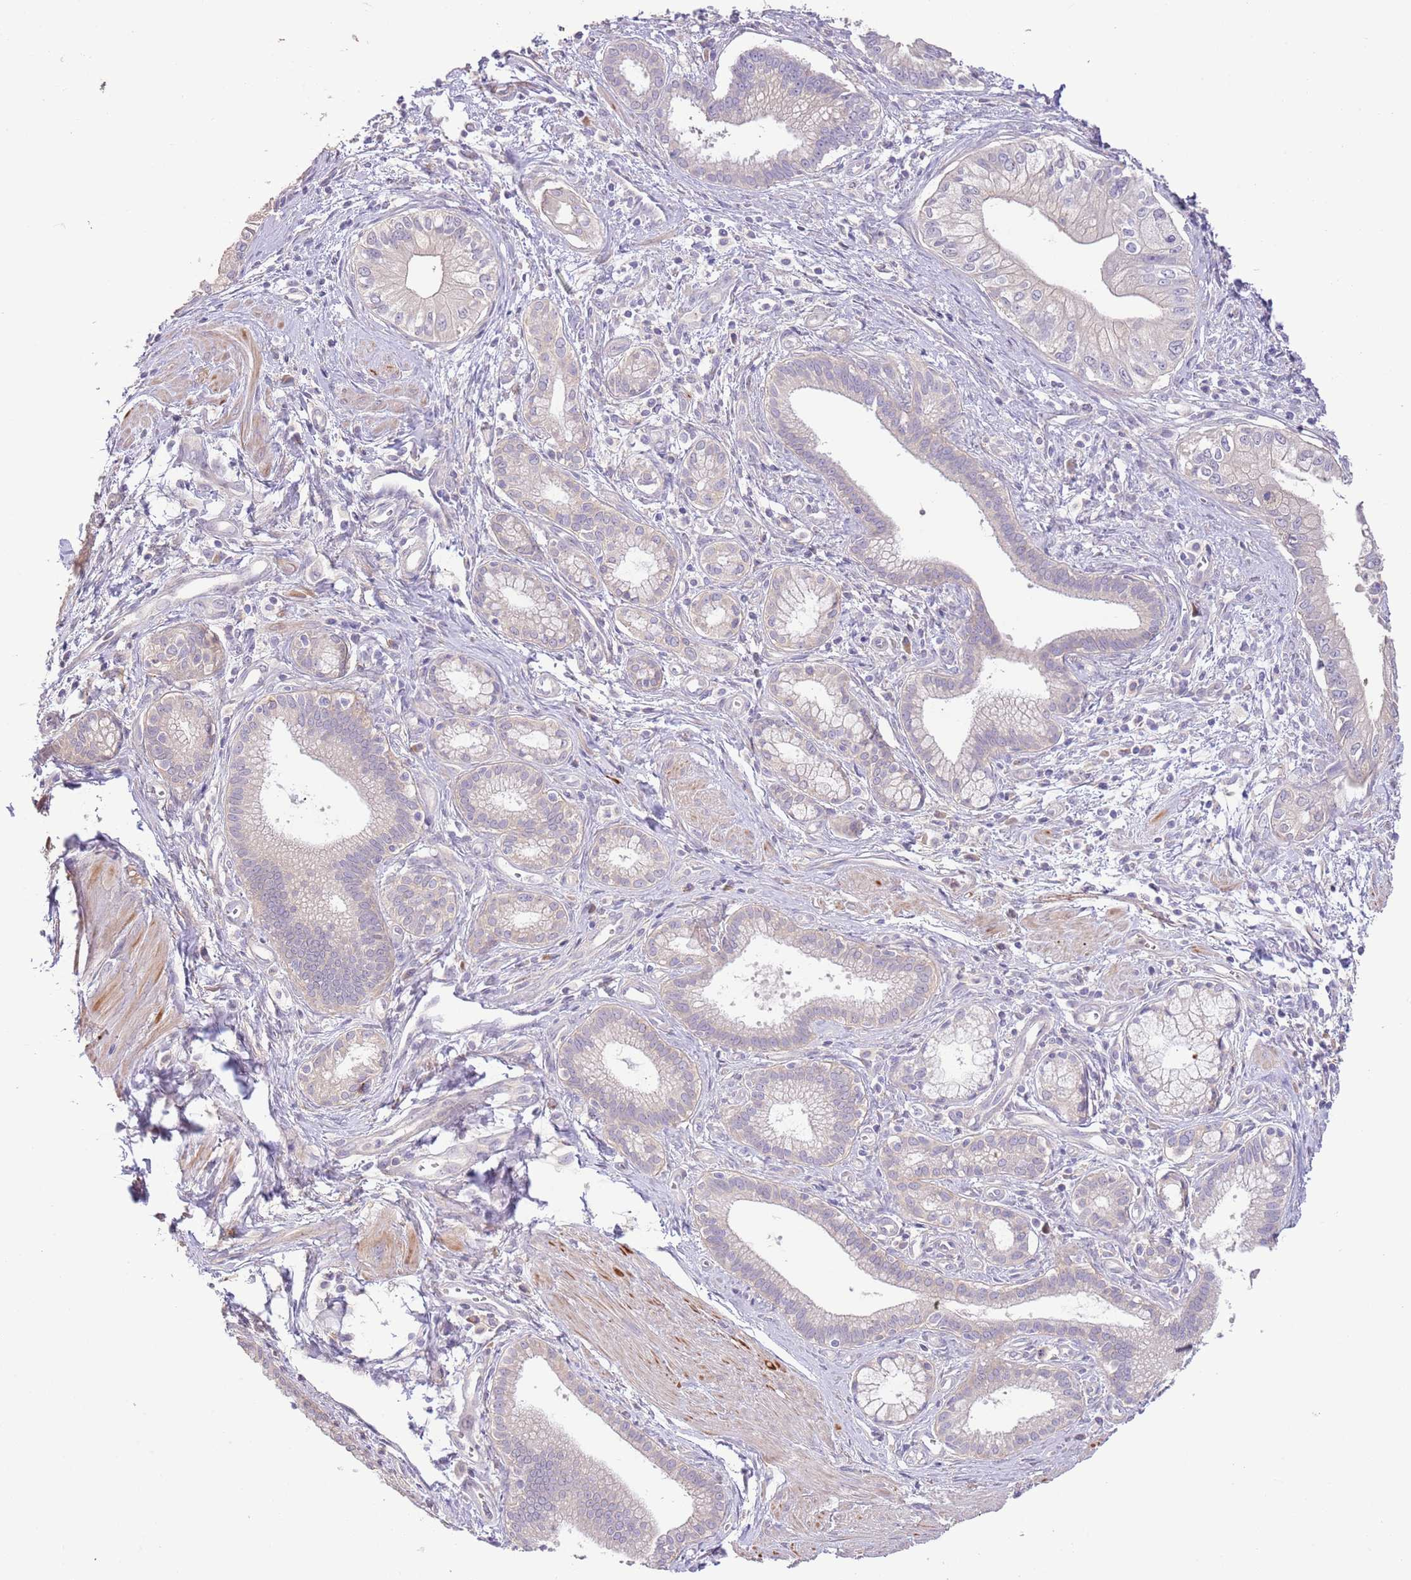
{"staining": {"intensity": "negative", "quantity": "none", "location": "none"}, "tissue": "pancreatic cancer", "cell_type": "Tumor cells", "image_type": "cancer", "snomed": [{"axis": "morphology", "description": "Adenocarcinoma, NOS"}, {"axis": "topography", "description": "Pancreas"}], "caption": "Tumor cells show no significant protein positivity in pancreatic cancer (adenocarcinoma).", "gene": "ZNF658", "patient": {"sex": "male", "age": 78}}